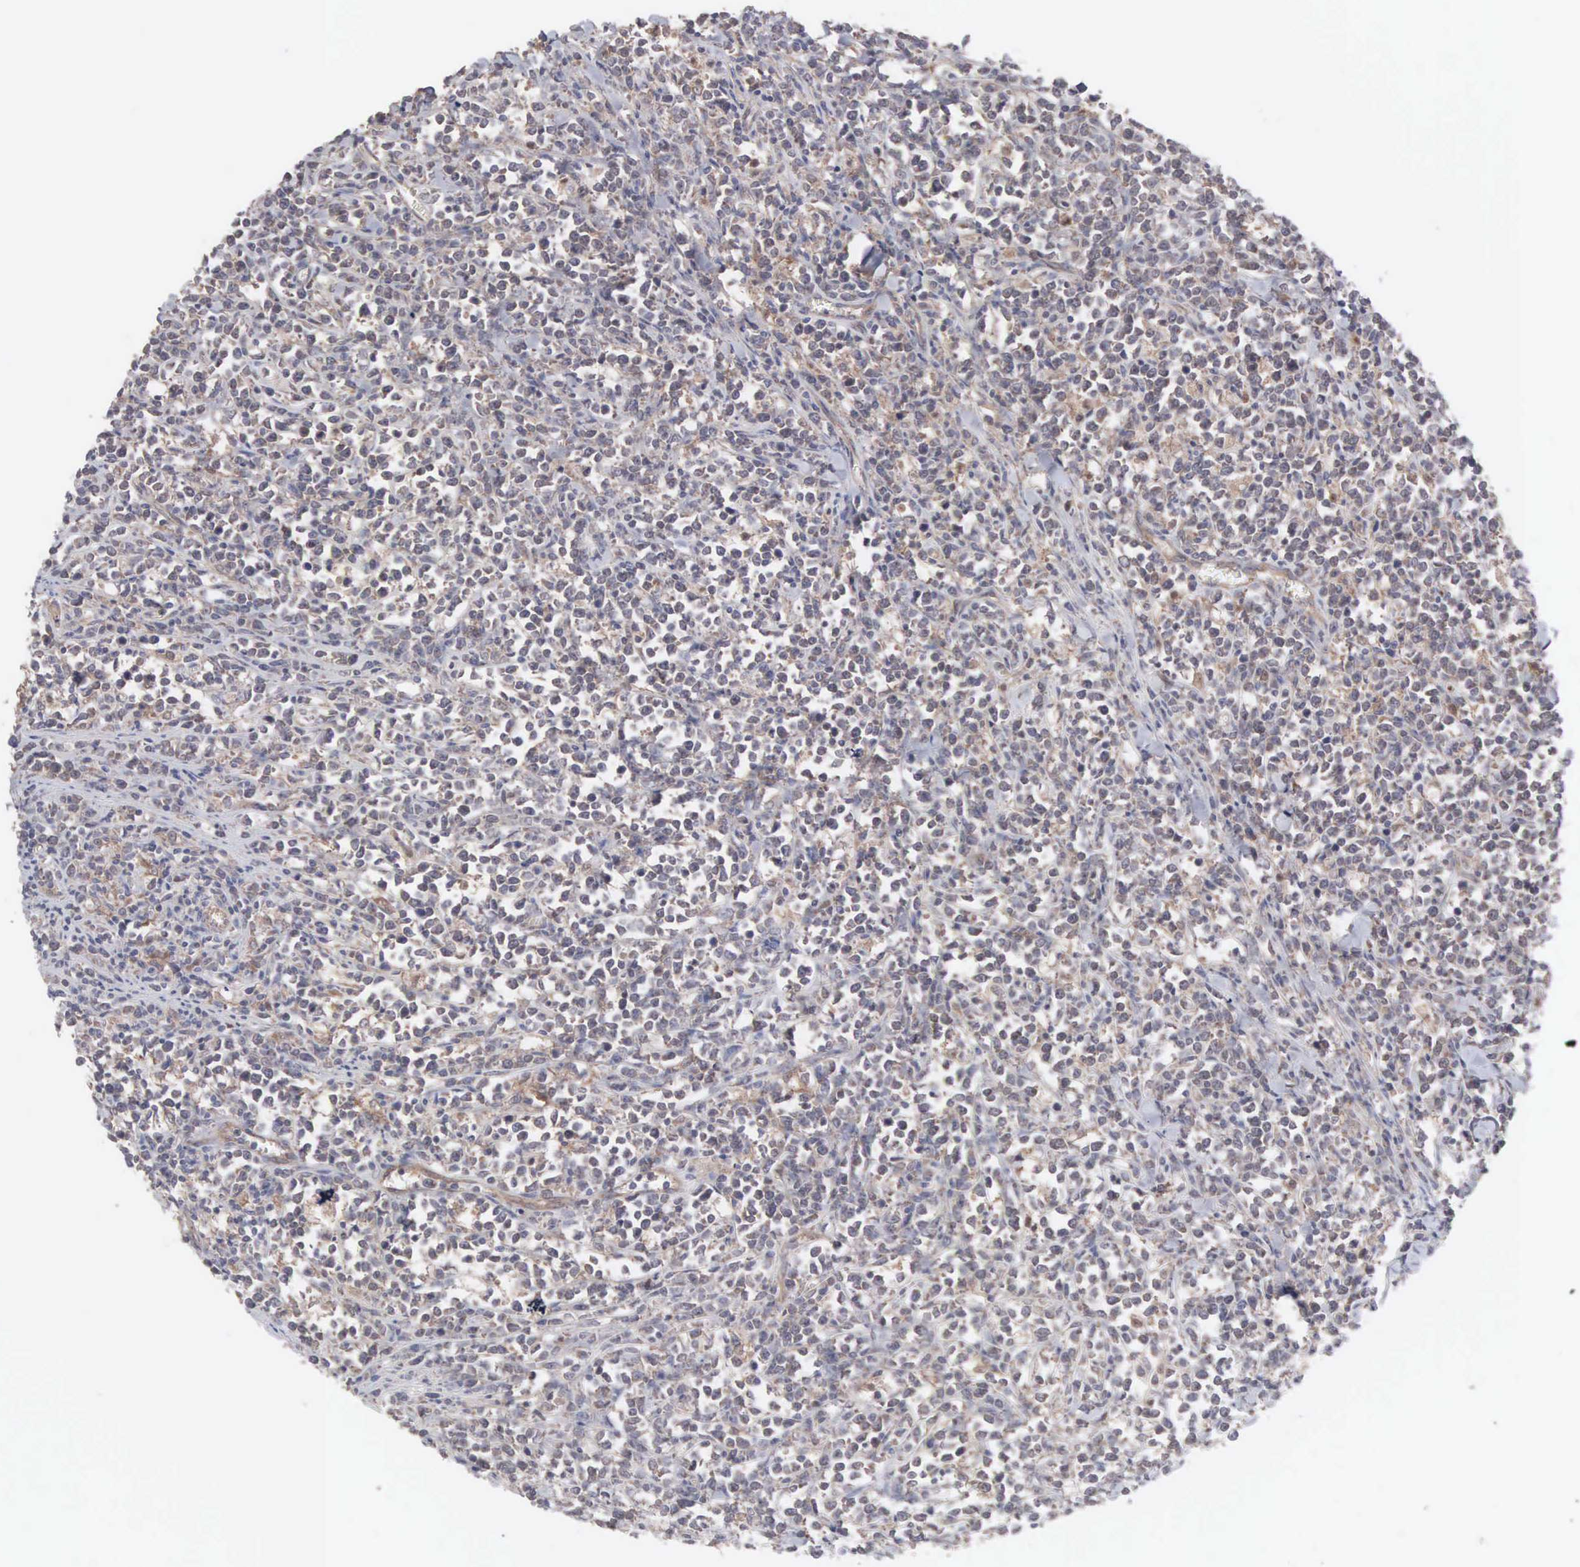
{"staining": {"intensity": "weak", "quantity": "25%-75%", "location": "cytoplasmic/membranous"}, "tissue": "lymphoma", "cell_type": "Tumor cells", "image_type": "cancer", "snomed": [{"axis": "morphology", "description": "Malignant lymphoma, non-Hodgkin's type, High grade"}, {"axis": "topography", "description": "Small intestine"}, {"axis": "topography", "description": "Colon"}], "caption": "Approximately 25%-75% of tumor cells in human malignant lymphoma, non-Hodgkin's type (high-grade) exhibit weak cytoplasmic/membranous protein staining as visualized by brown immunohistochemical staining.", "gene": "INF2", "patient": {"sex": "male", "age": 8}}